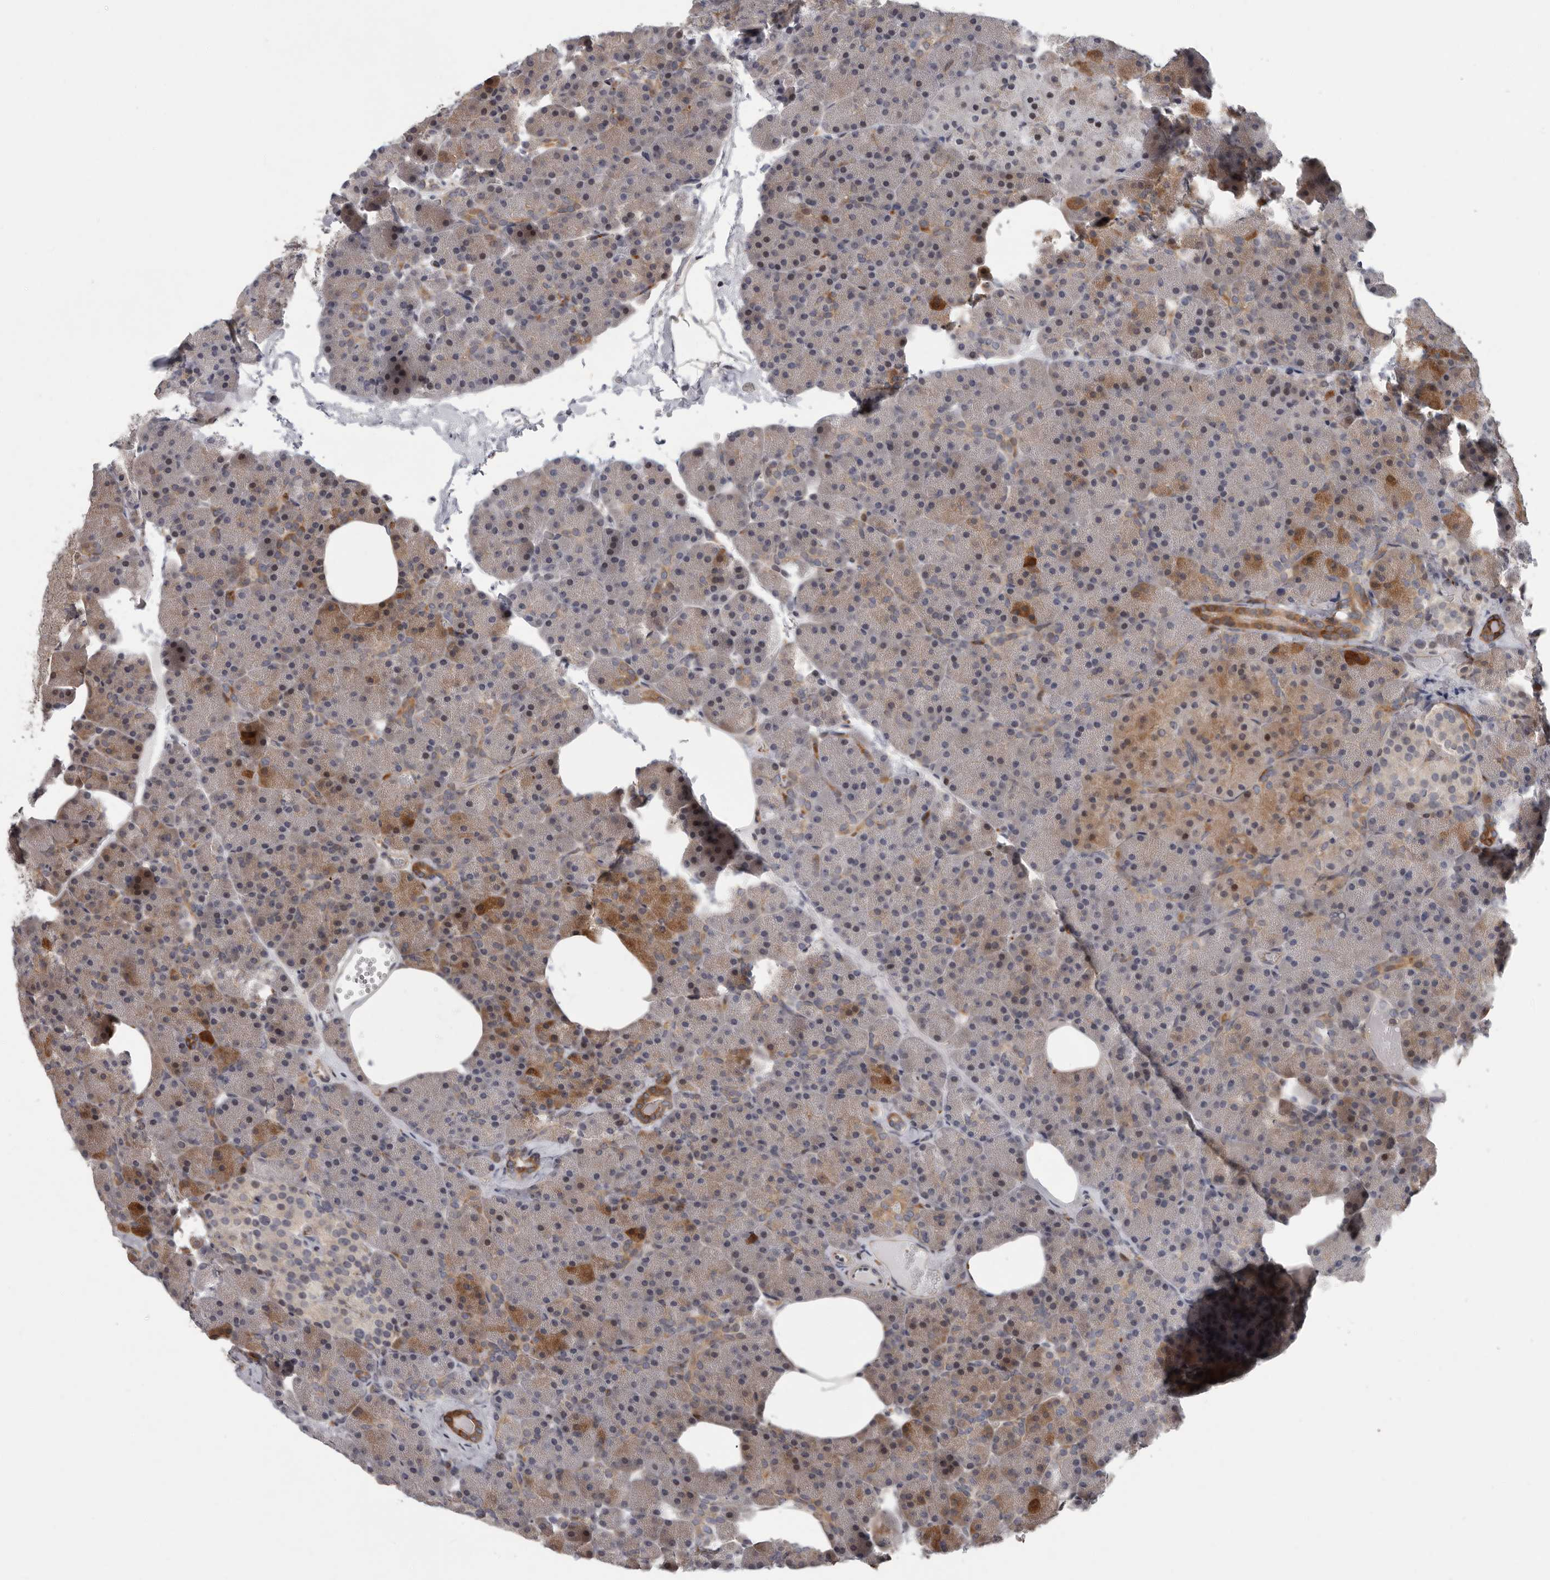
{"staining": {"intensity": "moderate", "quantity": "25%-75%", "location": "cytoplasmic/membranous"}, "tissue": "pancreas", "cell_type": "Exocrine glandular cells", "image_type": "normal", "snomed": [{"axis": "morphology", "description": "Normal tissue, NOS"}, {"axis": "morphology", "description": "Carcinoid, malignant, NOS"}, {"axis": "topography", "description": "Pancreas"}], "caption": "The image shows a brown stain indicating the presence of a protein in the cytoplasmic/membranous of exocrine glandular cells in pancreas. Using DAB (3,3'-diaminobenzidine) (brown) and hematoxylin (blue) stains, captured at high magnification using brightfield microscopy.", "gene": "FGFR4", "patient": {"sex": "female", "age": 35}}